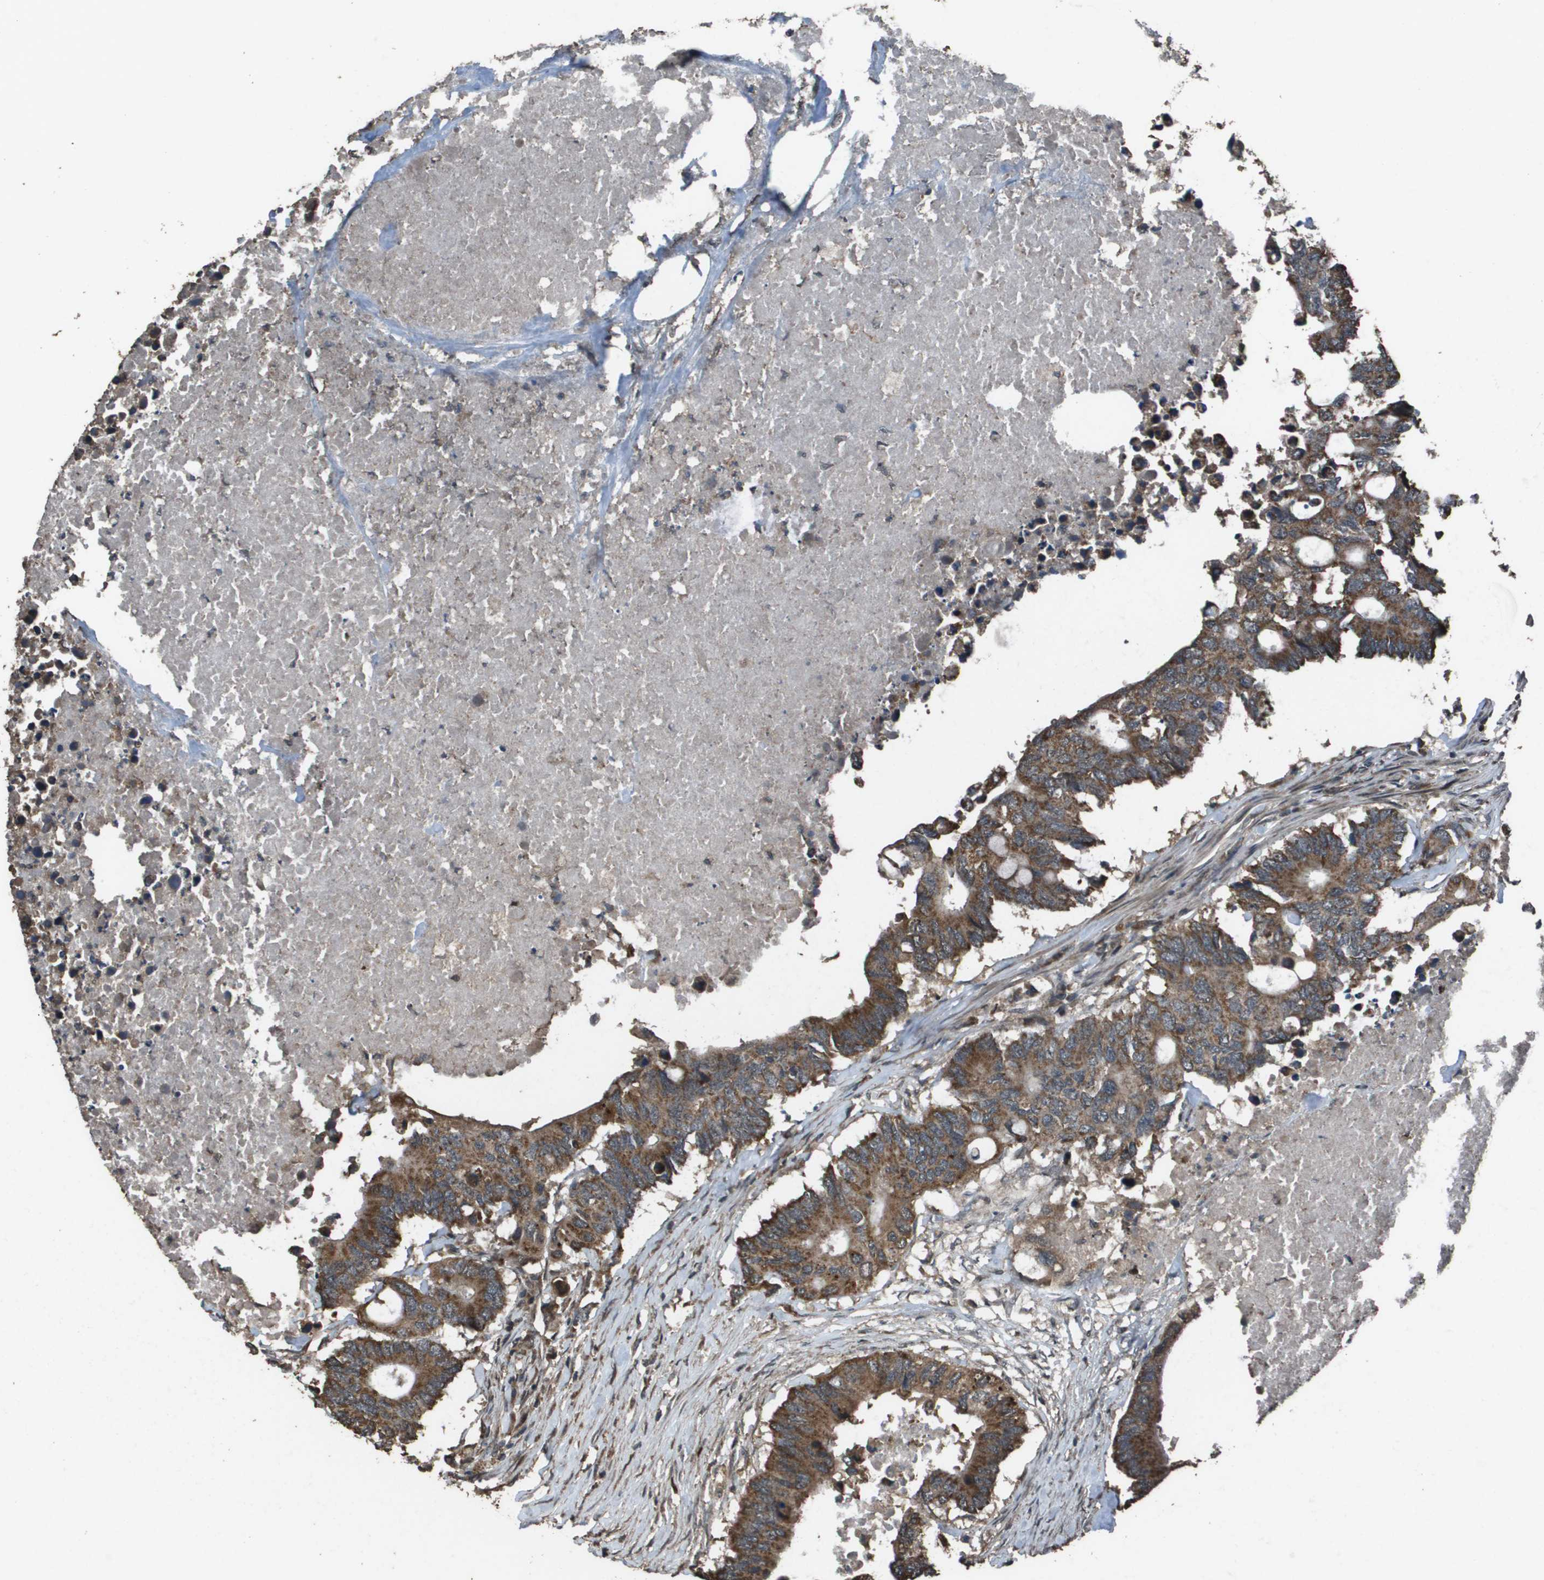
{"staining": {"intensity": "strong", "quantity": ">75%", "location": "cytoplasmic/membranous"}, "tissue": "colorectal cancer", "cell_type": "Tumor cells", "image_type": "cancer", "snomed": [{"axis": "morphology", "description": "Adenocarcinoma, NOS"}, {"axis": "topography", "description": "Colon"}], "caption": "The histopathology image reveals staining of colorectal cancer (adenocarcinoma), revealing strong cytoplasmic/membranous protein positivity (brown color) within tumor cells.", "gene": "FIG4", "patient": {"sex": "male", "age": 71}}